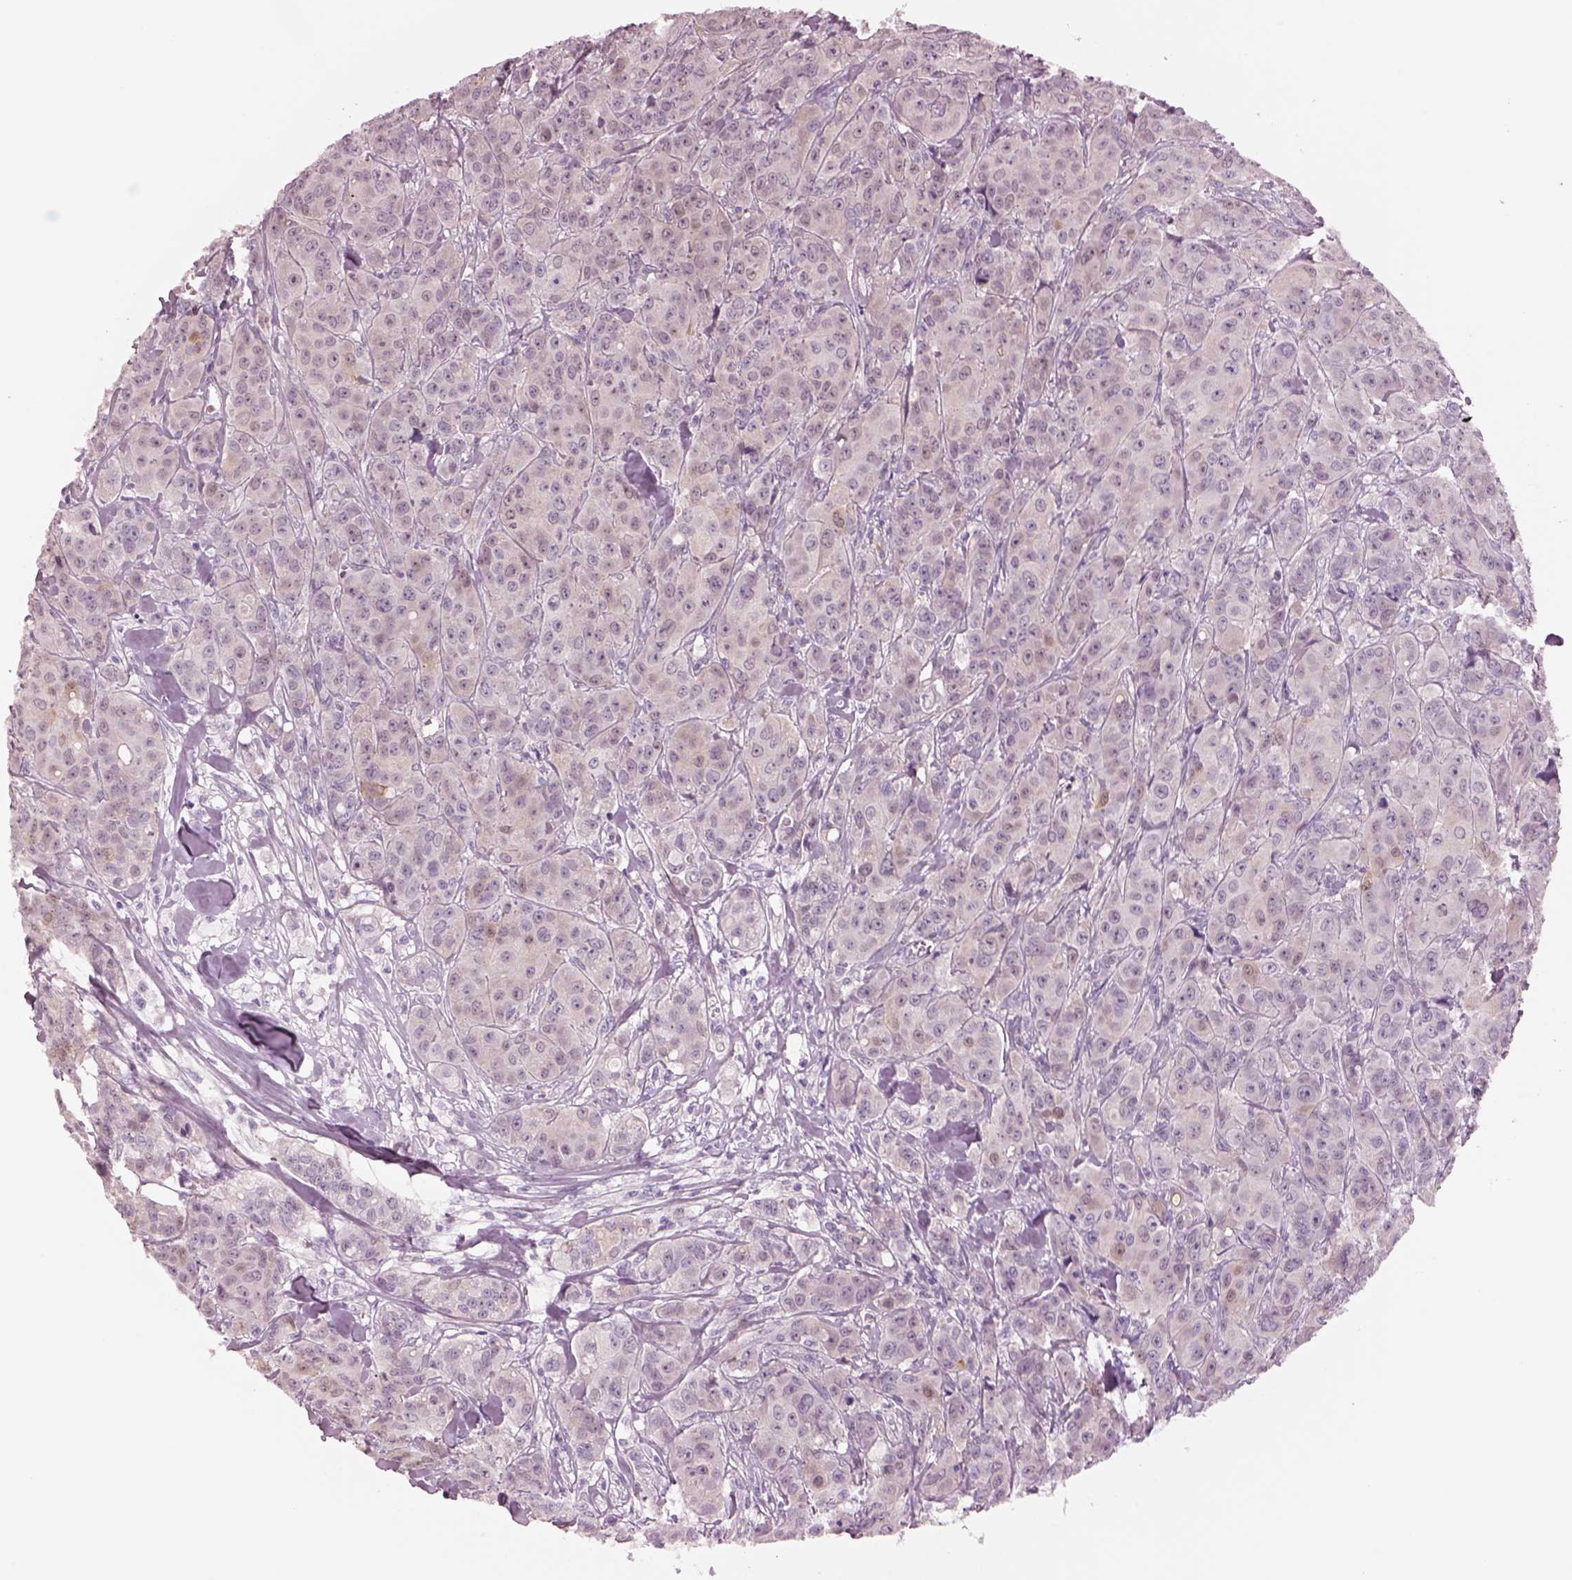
{"staining": {"intensity": "negative", "quantity": "none", "location": "none"}, "tissue": "breast cancer", "cell_type": "Tumor cells", "image_type": "cancer", "snomed": [{"axis": "morphology", "description": "Duct carcinoma"}, {"axis": "topography", "description": "Breast"}], "caption": "Immunohistochemical staining of human breast intraductal carcinoma displays no significant positivity in tumor cells.", "gene": "SCML2", "patient": {"sex": "female", "age": 43}}